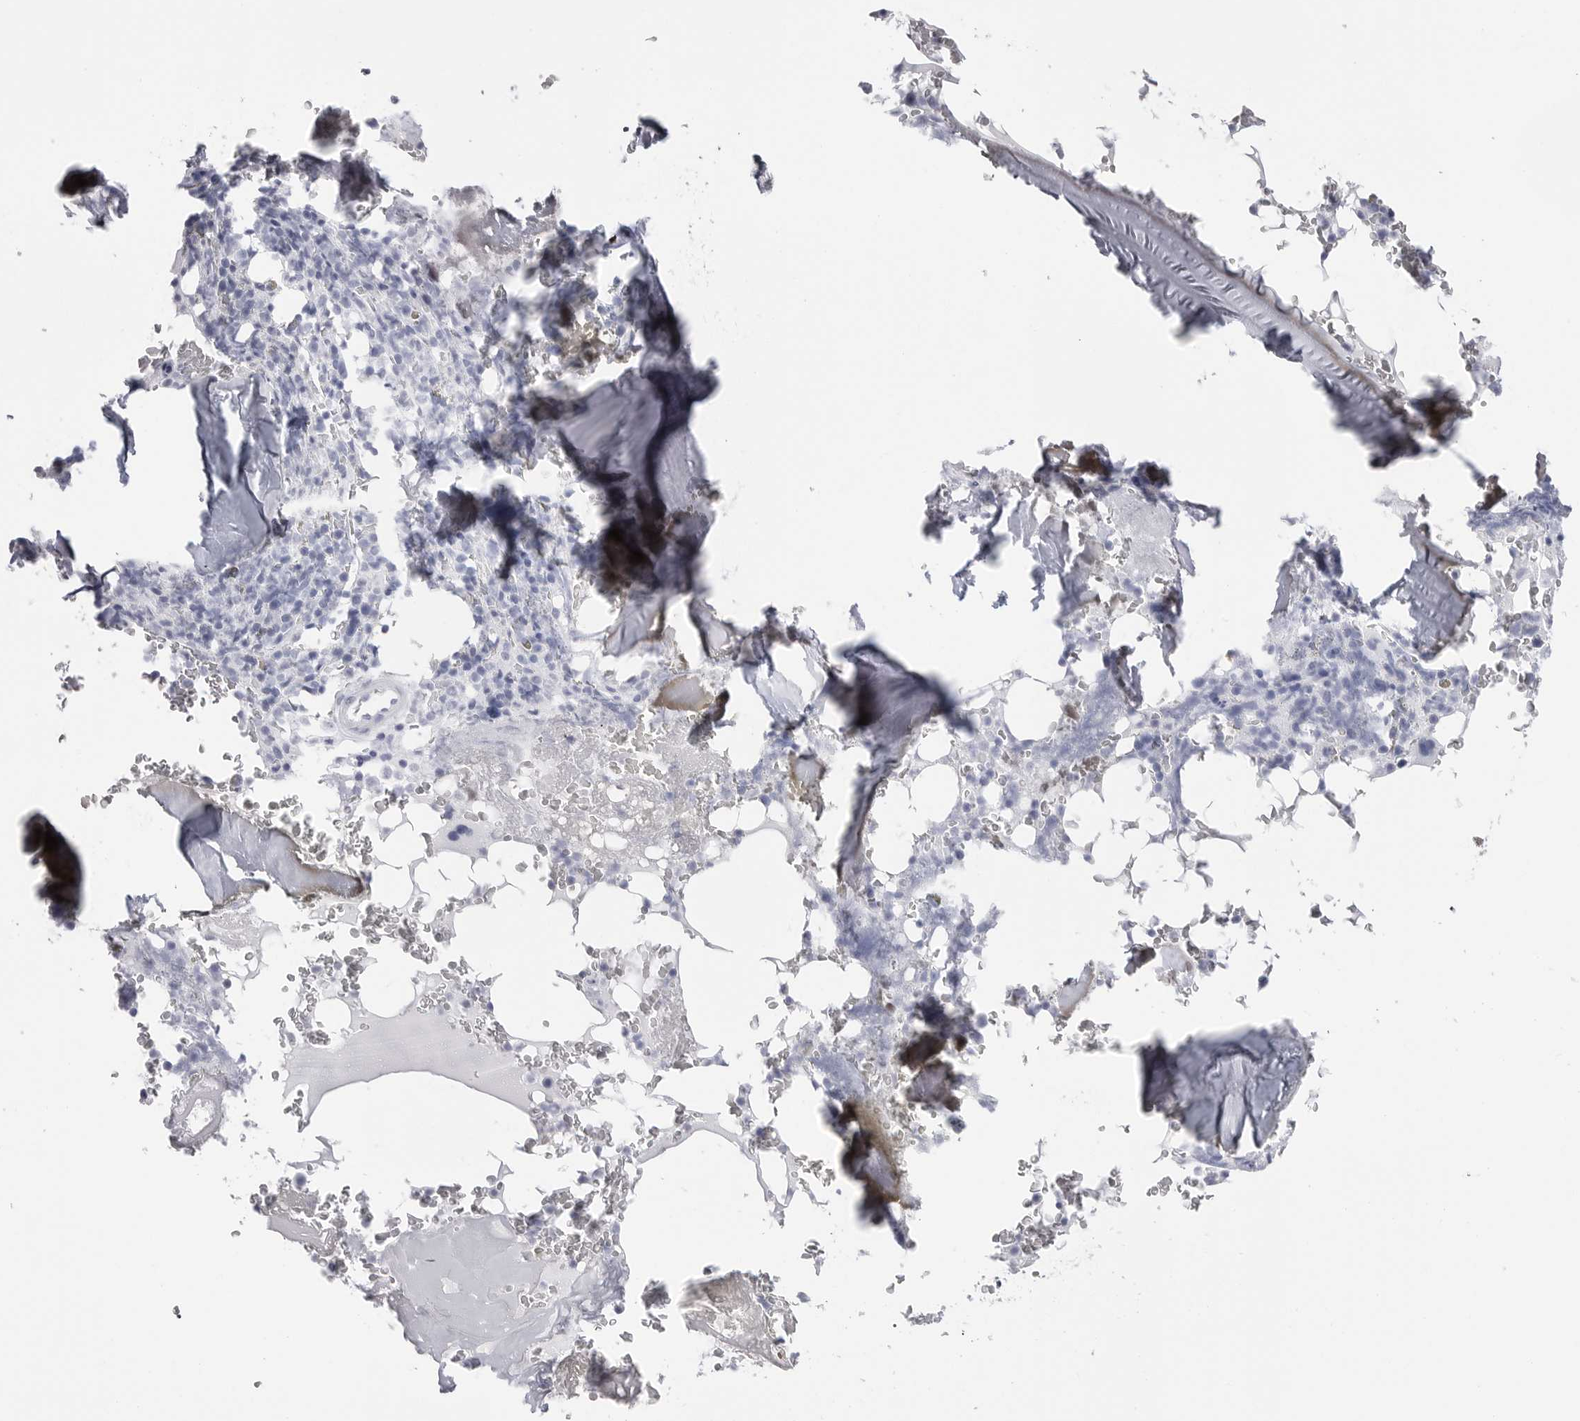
{"staining": {"intensity": "negative", "quantity": "none", "location": "none"}, "tissue": "bone marrow", "cell_type": "Hematopoietic cells", "image_type": "normal", "snomed": [{"axis": "morphology", "description": "Normal tissue, NOS"}, {"axis": "topography", "description": "Bone marrow"}], "caption": "DAB immunohistochemical staining of normal bone marrow exhibits no significant expression in hematopoietic cells.", "gene": "CST2", "patient": {"sex": "male", "age": 58}}